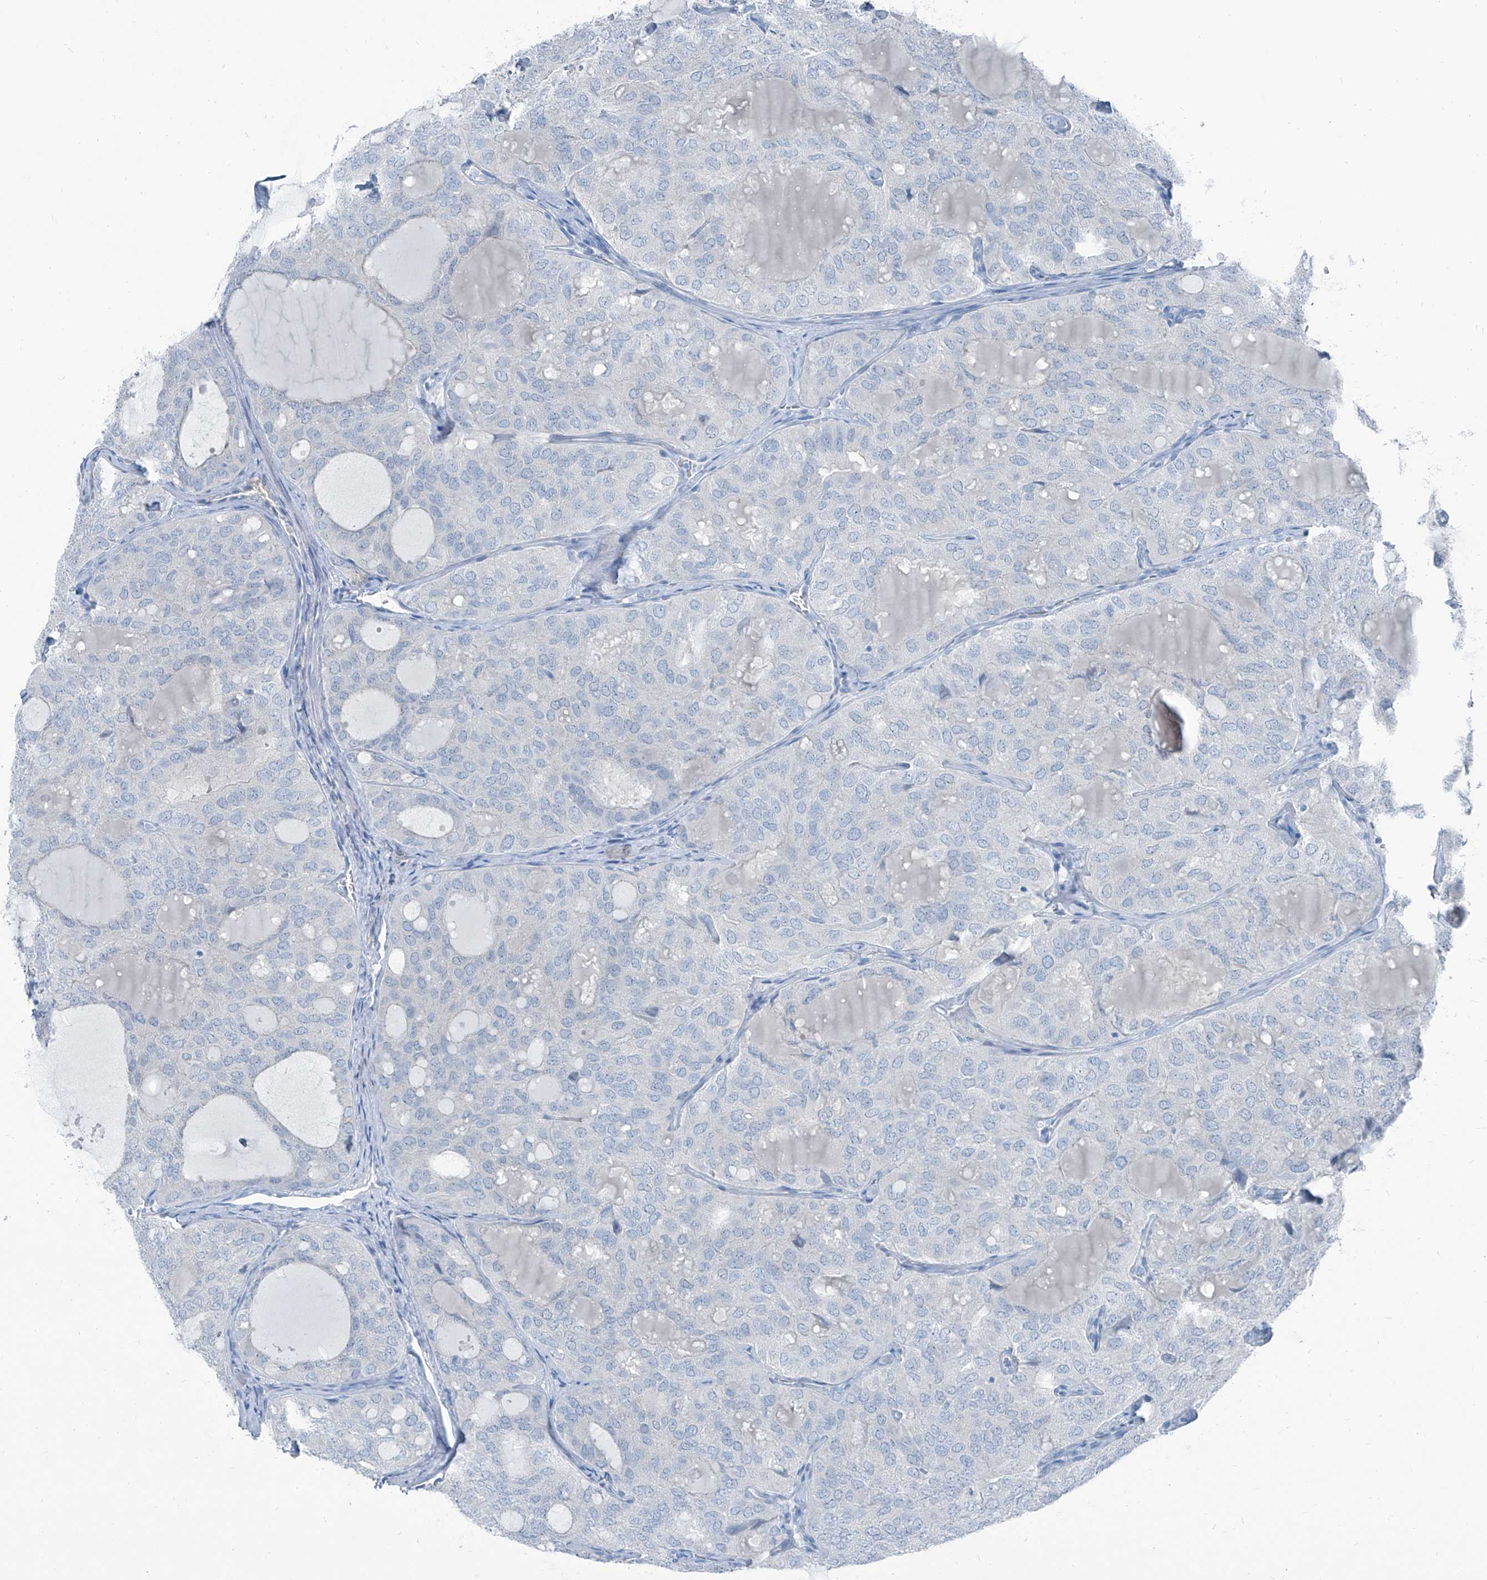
{"staining": {"intensity": "negative", "quantity": "none", "location": "none"}, "tissue": "thyroid cancer", "cell_type": "Tumor cells", "image_type": "cancer", "snomed": [{"axis": "morphology", "description": "Follicular adenoma carcinoma, NOS"}, {"axis": "topography", "description": "Thyroid gland"}], "caption": "Human thyroid cancer stained for a protein using immunohistochemistry (IHC) displays no positivity in tumor cells.", "gene": "RGN", "patient": {"sex": "male", "age": 75}}